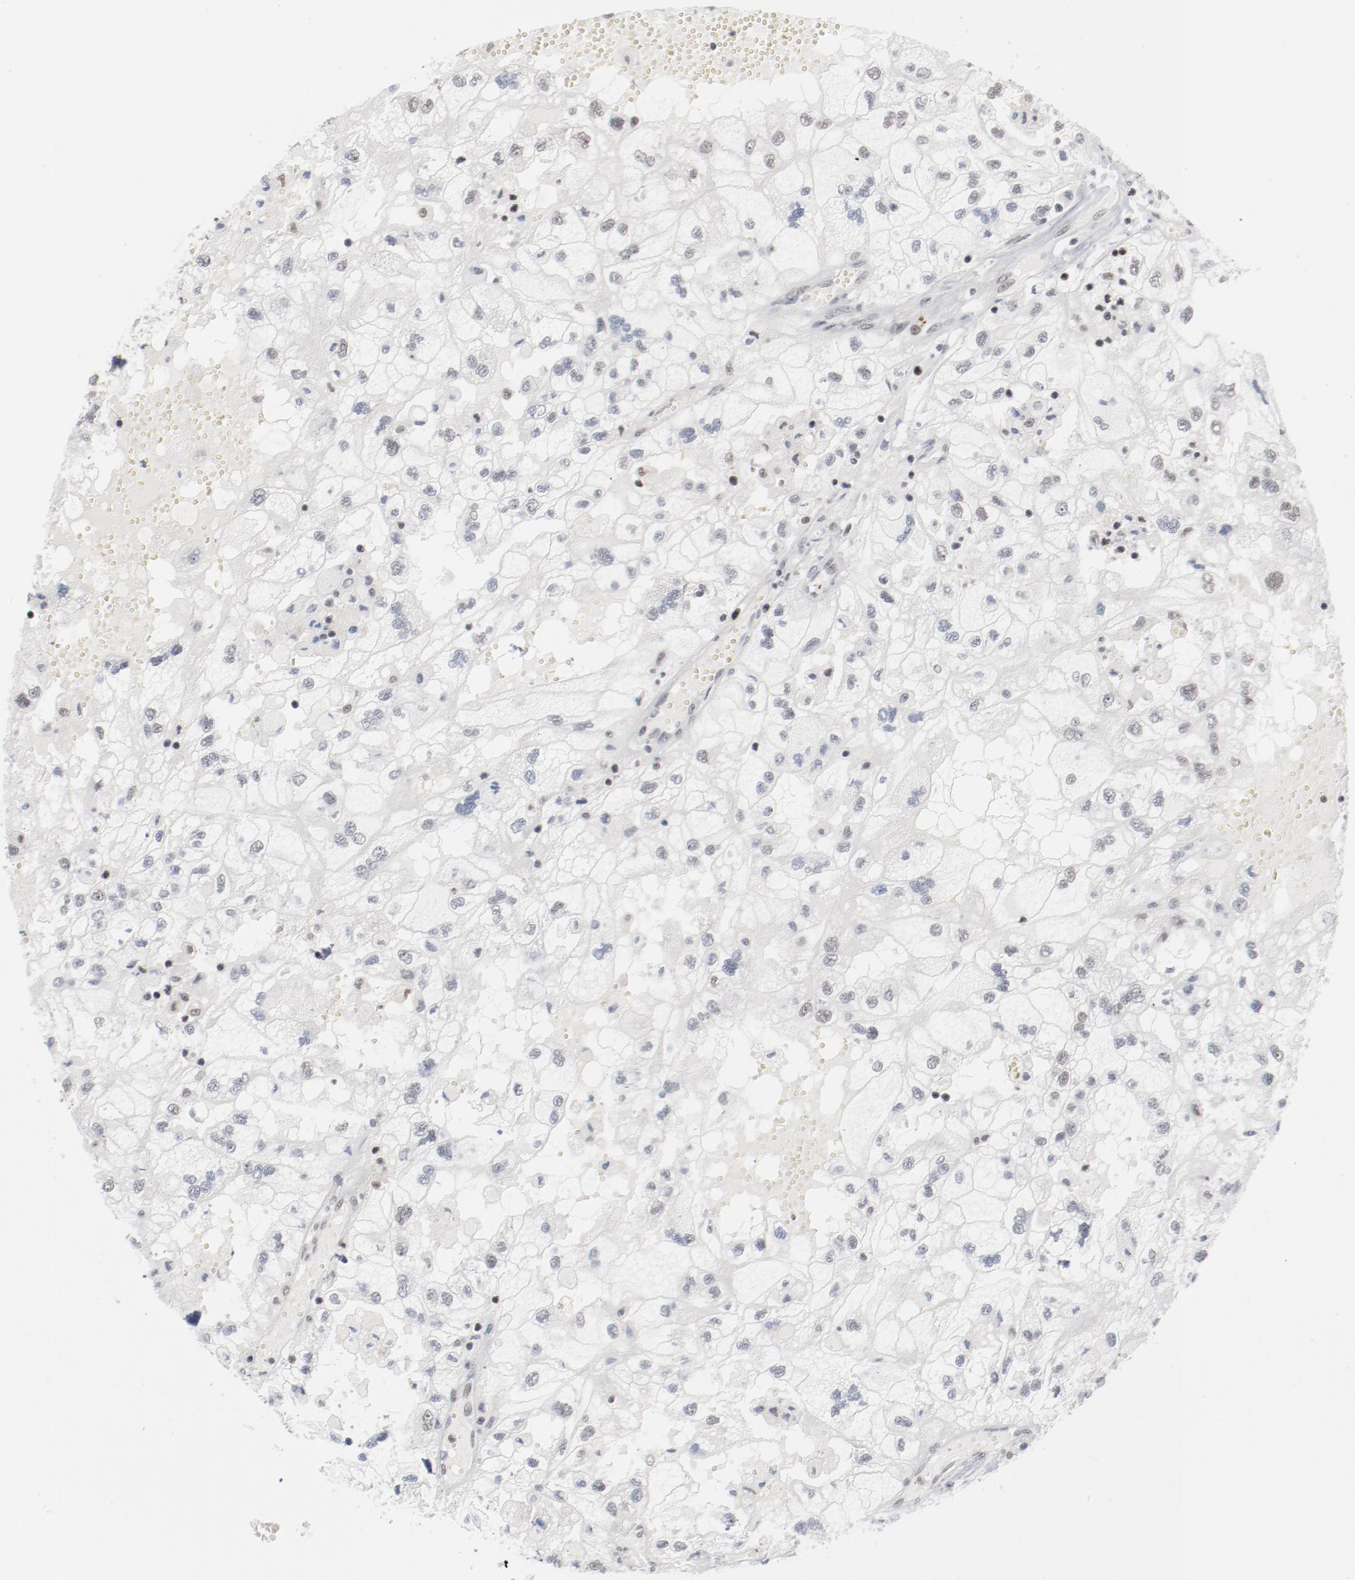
{"staining": {"intensity": "weak", "quantity": "<25%", "location": "nuclear"}, "tissue": "renal cancer", "cell_type": "Tumor cells", "image_type": "cancer", "snomed": [{"axis": "morphology", "description": "Normal tissue, NOS"}, {"axis": "morphology", "description": "Adenocarcinoma, NOS"}, {"axis": "topography", "description": "Kidney"}], "caption": "There is no significant expression in tumor cells of renal cancer. (DAB (3,3'-diaminobenzidine) IHC visualized using brightfield microscopy, high magnification).", "gene": "BUB3", "patient": {"sex": "male", "age": 71}}